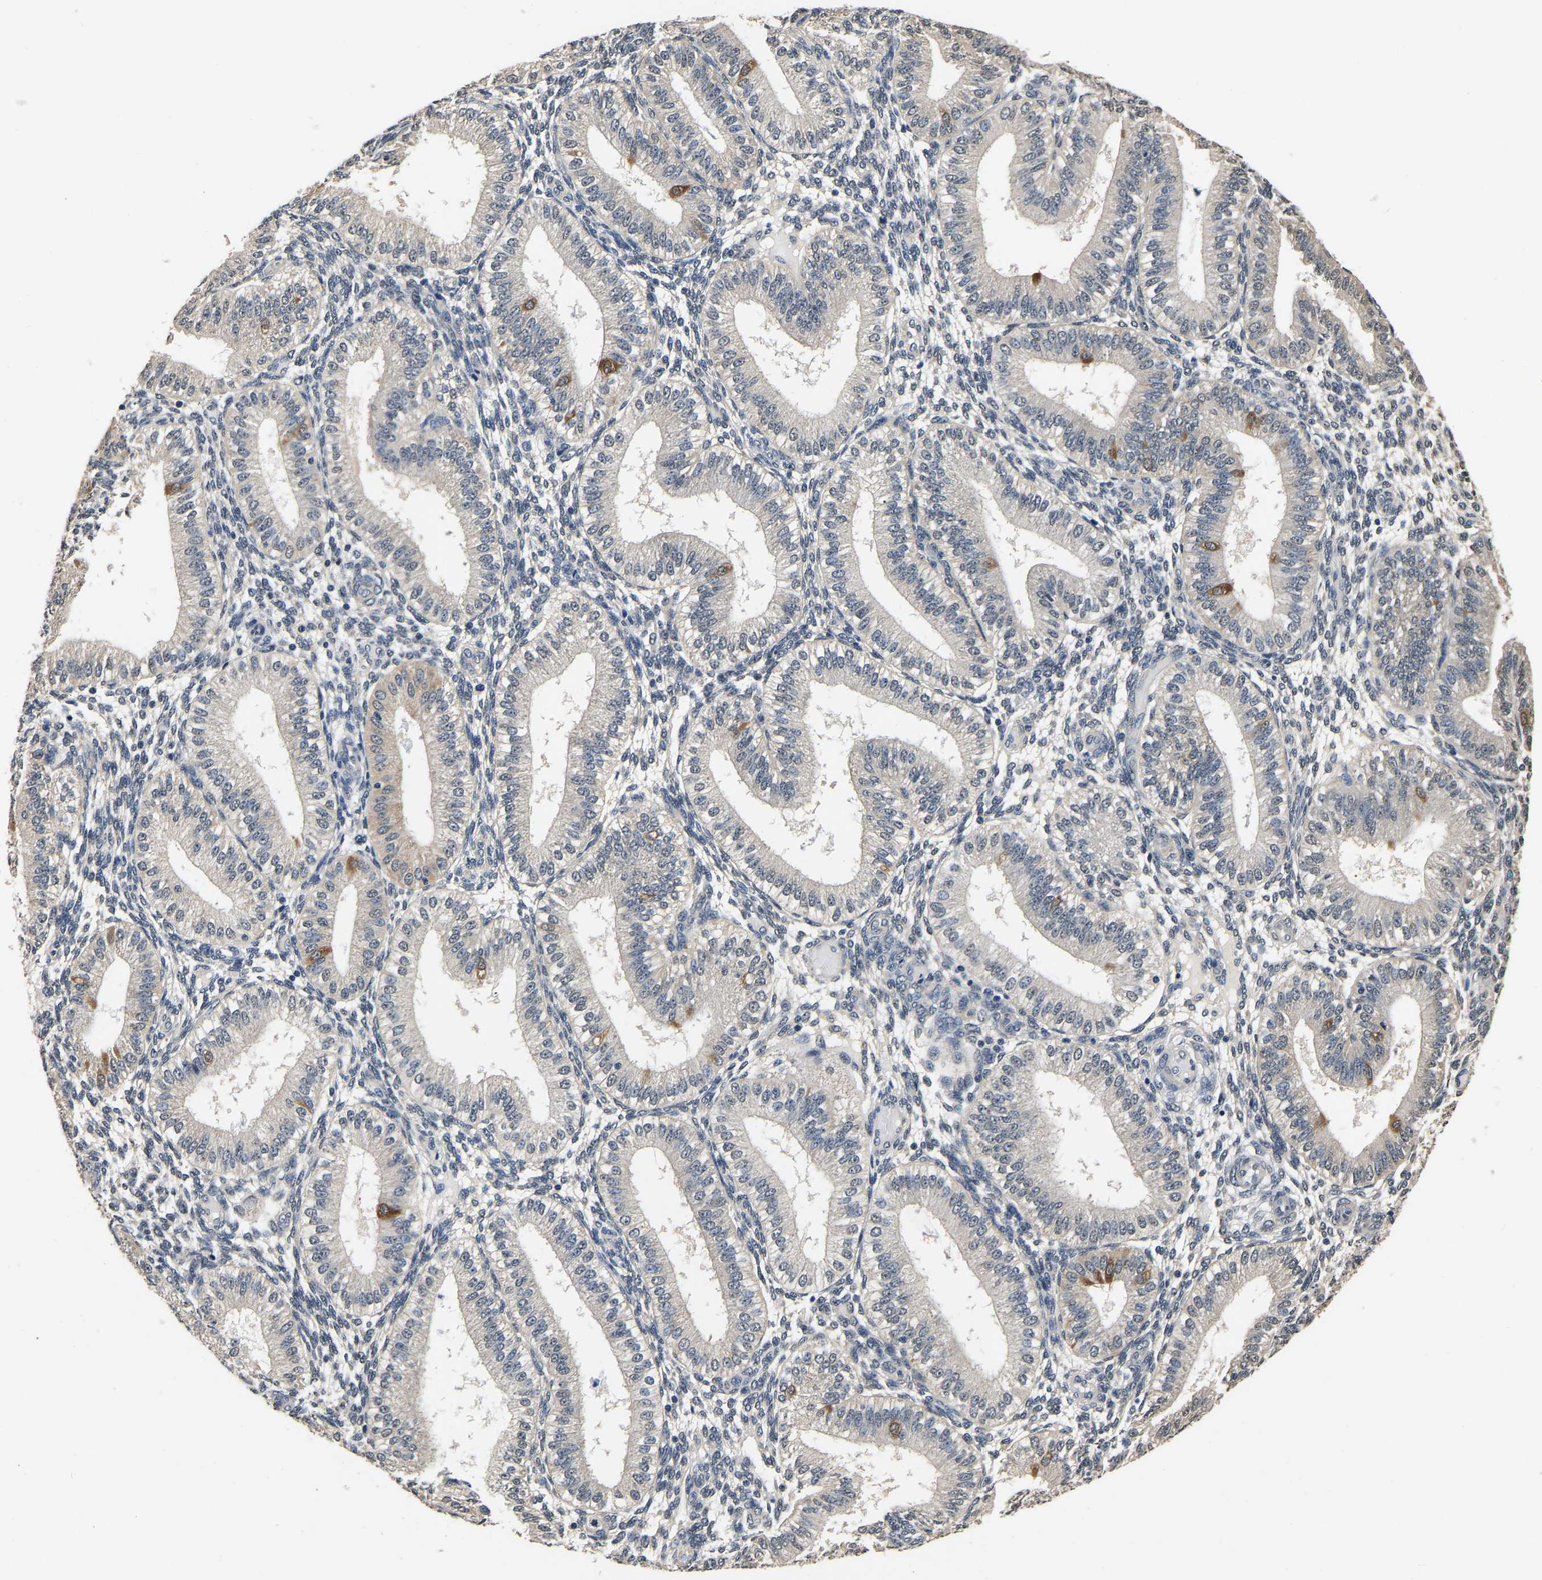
{"staining": {"intensity": "weak", "quantity": "<25%", "location": "cytoplasmic/membranous"}, "tissue": "endometrium", "cell_type": "Cells in endometrial stroma", "image_type": "normal", "snomed": [{"axis": "morphology", "description": "Normal tissue, NOS"}, {"axis": "topography", "description": "Endometrium"}], "caption": "Immunohistochemical staining of unremarkable human endometrium reveals no significant positivity in cells in endometrial stroma.", "gene": "RUVBL1", "patient": {"sex": "female", "age": 39}}